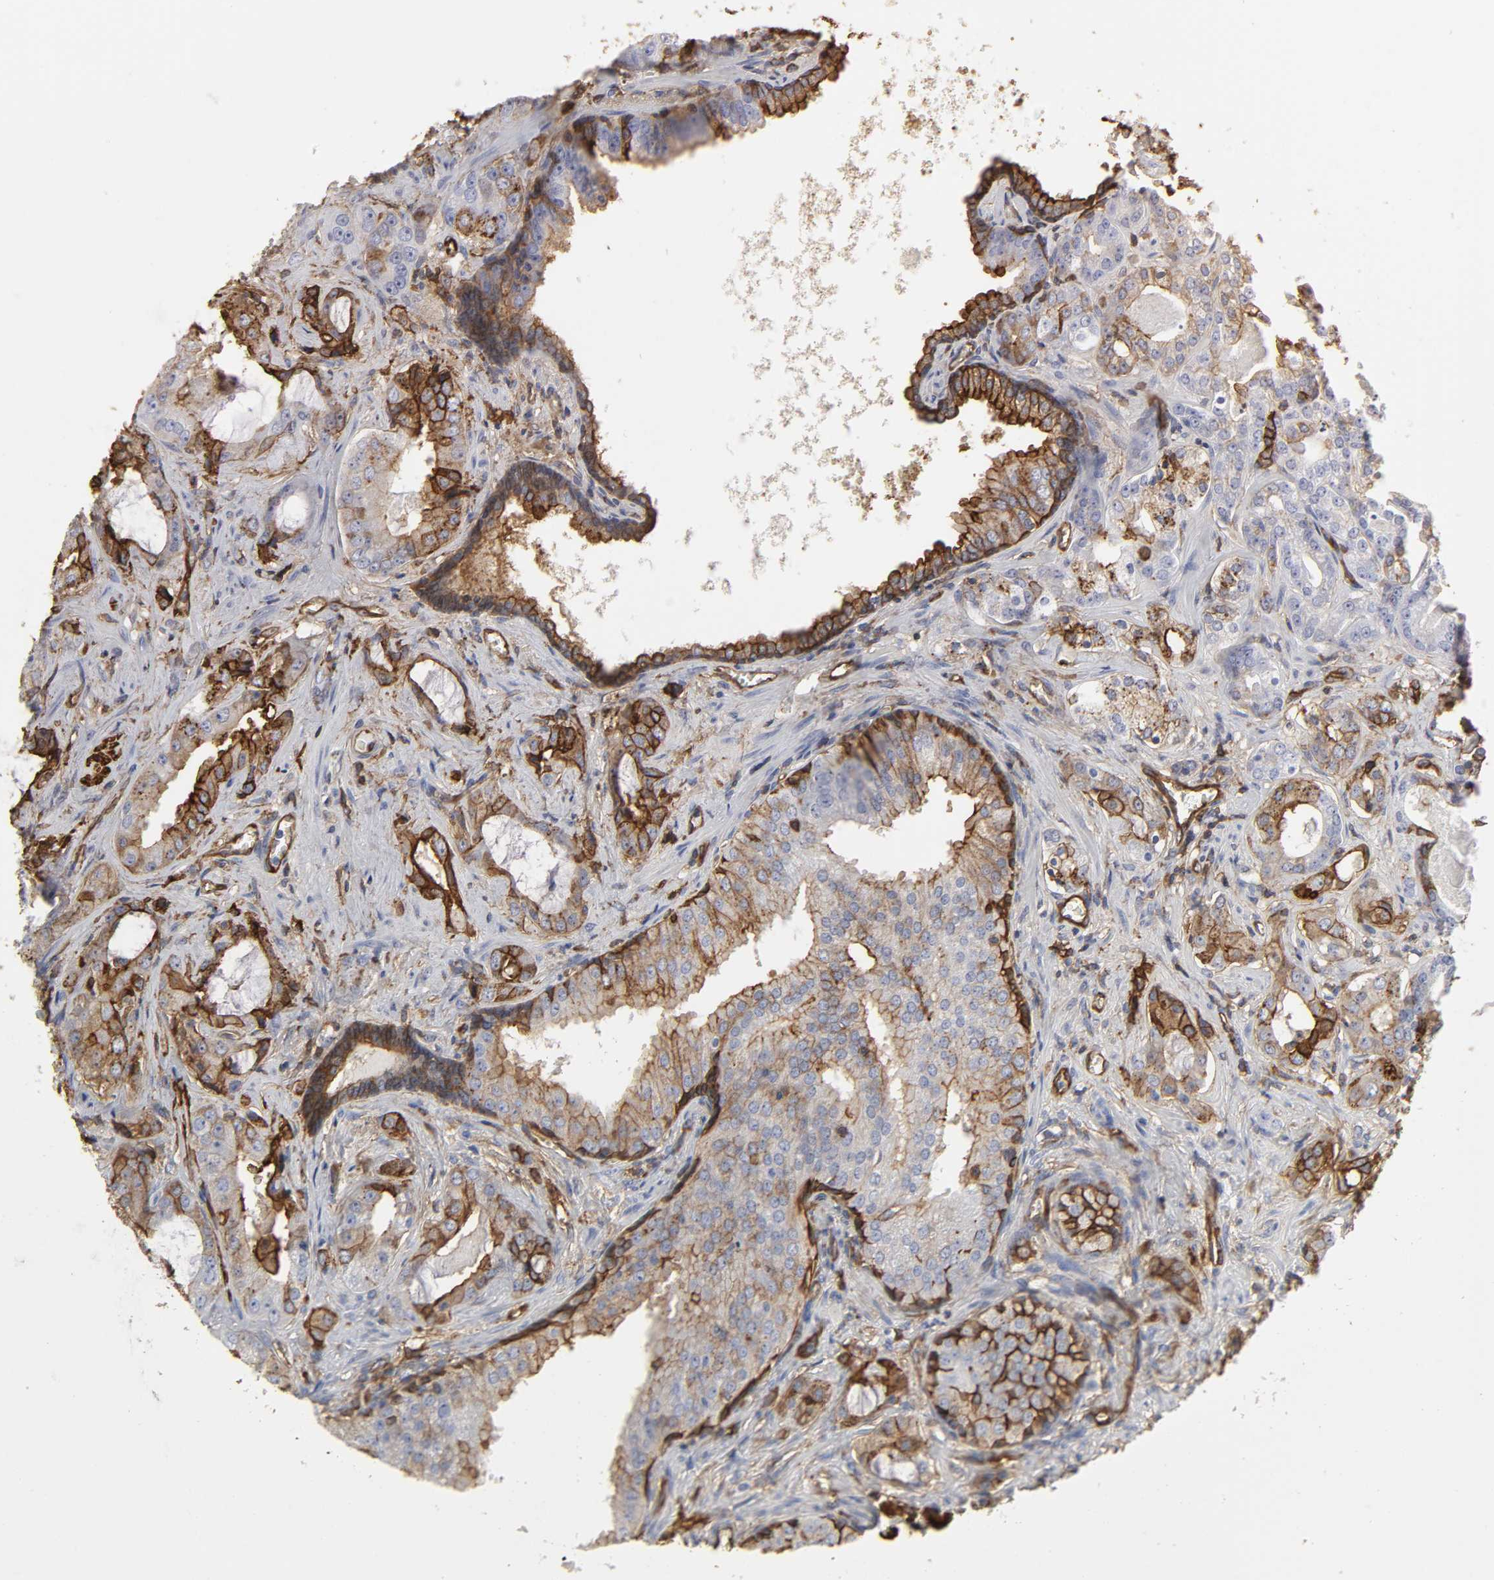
{"staining": {"intensity": "moderate", "quantity": "25%-75%", "location": "cytoplasmic/membranous"}, "tissue": "prostate cancer", "cell_type": "Tumor cells", "image_type": "cancer", "snomed": [{"axis": "morphology", "description": "Adenocarcinoma, Low grade"}, {"axis": "topography", "description": "Prostate"}], "caption": "Immunohistochemical staining of human low-grade adenocarcinoma (prostate) displays medium levels of moderate cytoplasmic/membranous protein expression in approximately 25%-75% of tumor cells.", "gene": "ANXA2", "patient": {"sex": "male", "age": 59}}